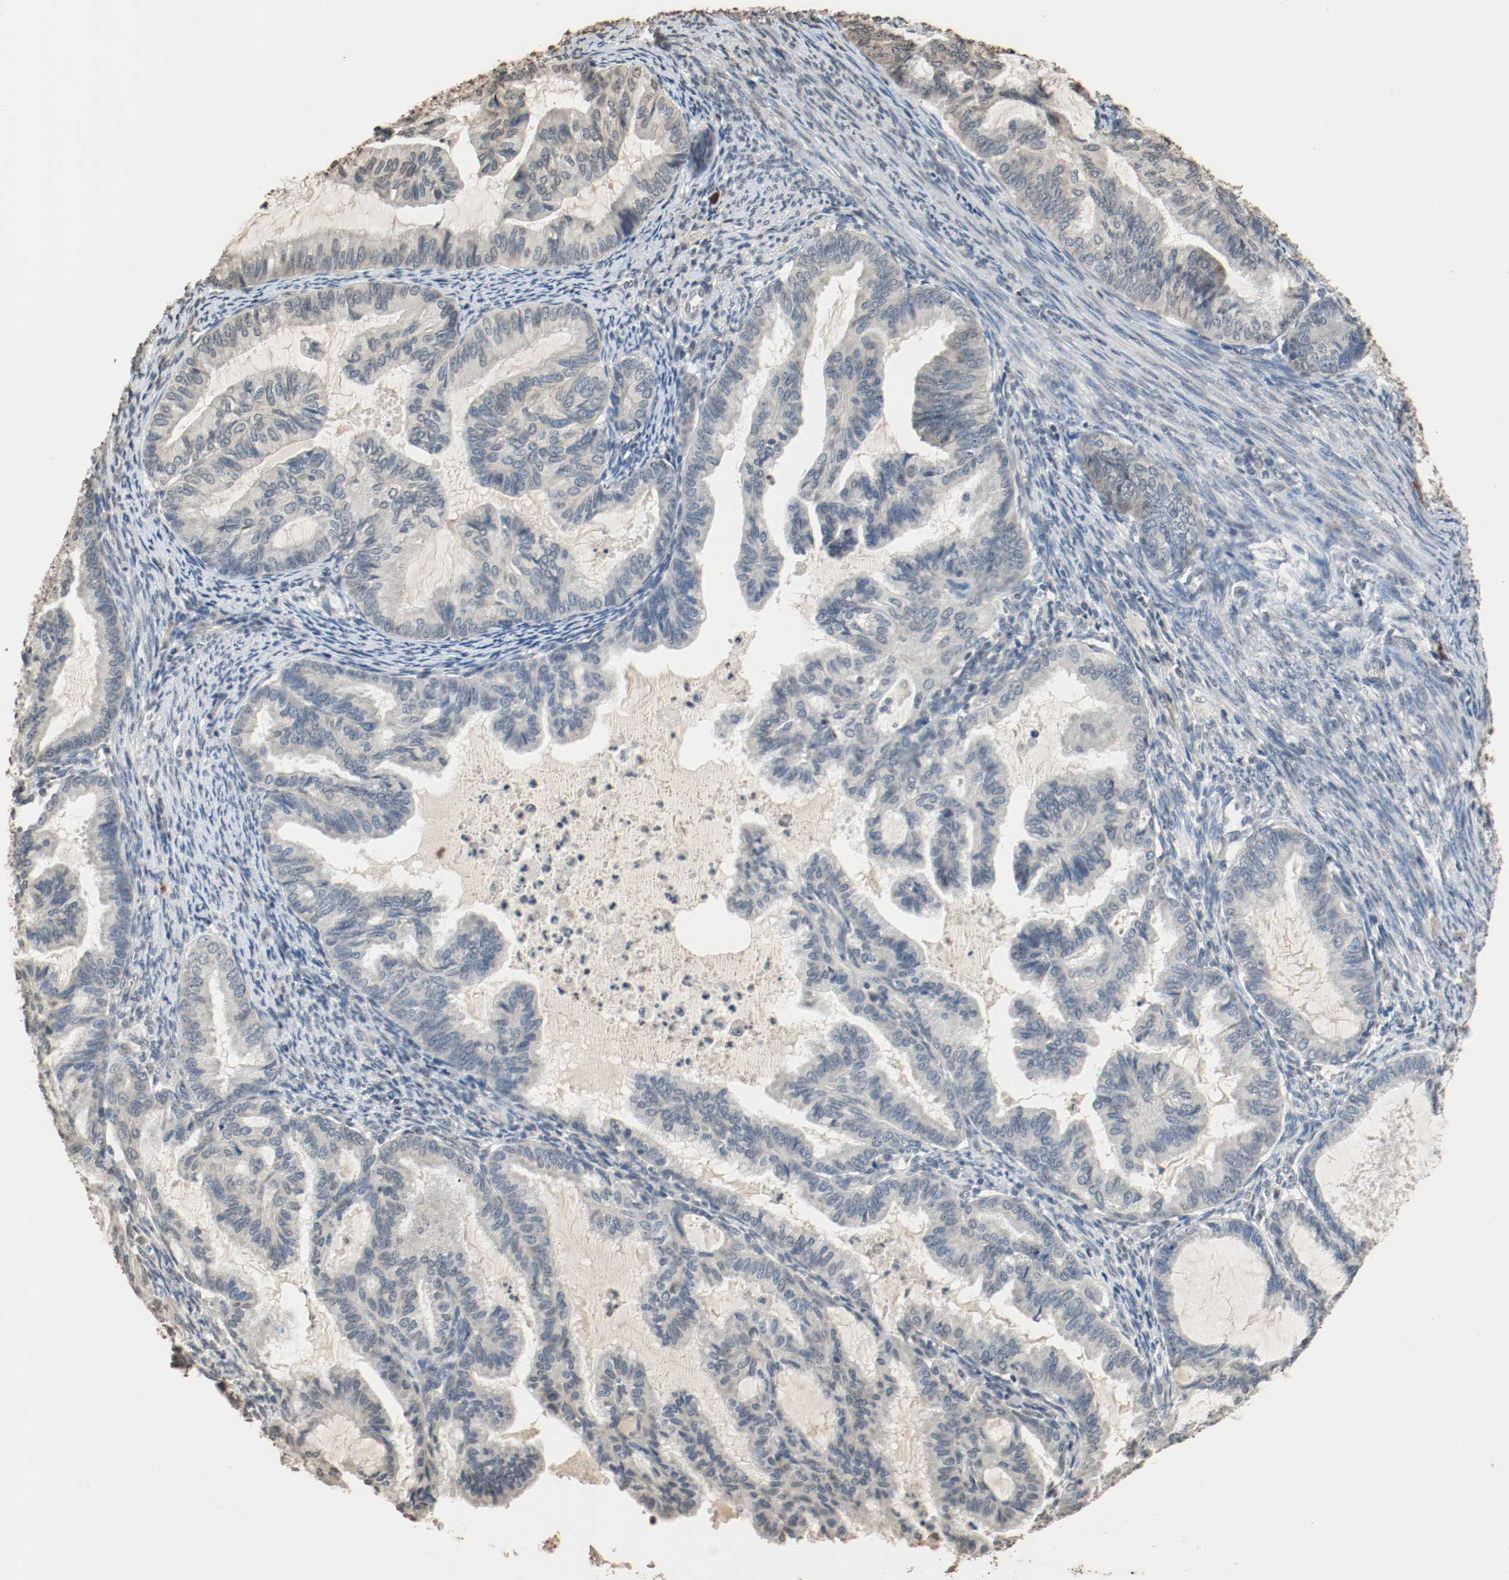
{"staining": {"intensity": "negative", "quantity": "none", "location": "none"}, "tissue": "cervical cancer", "cell_type": "Tumor cells", "image_type": "cancer", "snomed": [{"axis": "morphology", "description": "Normal tissue, NOS"}, {"axis": "morphology", "description": "Adenocarcinoma, NOS"}, {"axis": "topography", "description": "Cervix"}, {"axis": "topography", "description": "Endometrium"}], "caption": "Tumor cells show no significant staining in cervical cancer (adenocarcinoma). (DAB (3,3'-diaminobenzidine) immunohistochemistry (IHC) visualized using brightfield microscopy, high magnification).", "gene": "RTN4", "patient": {"sex": "female", "age": 86}}